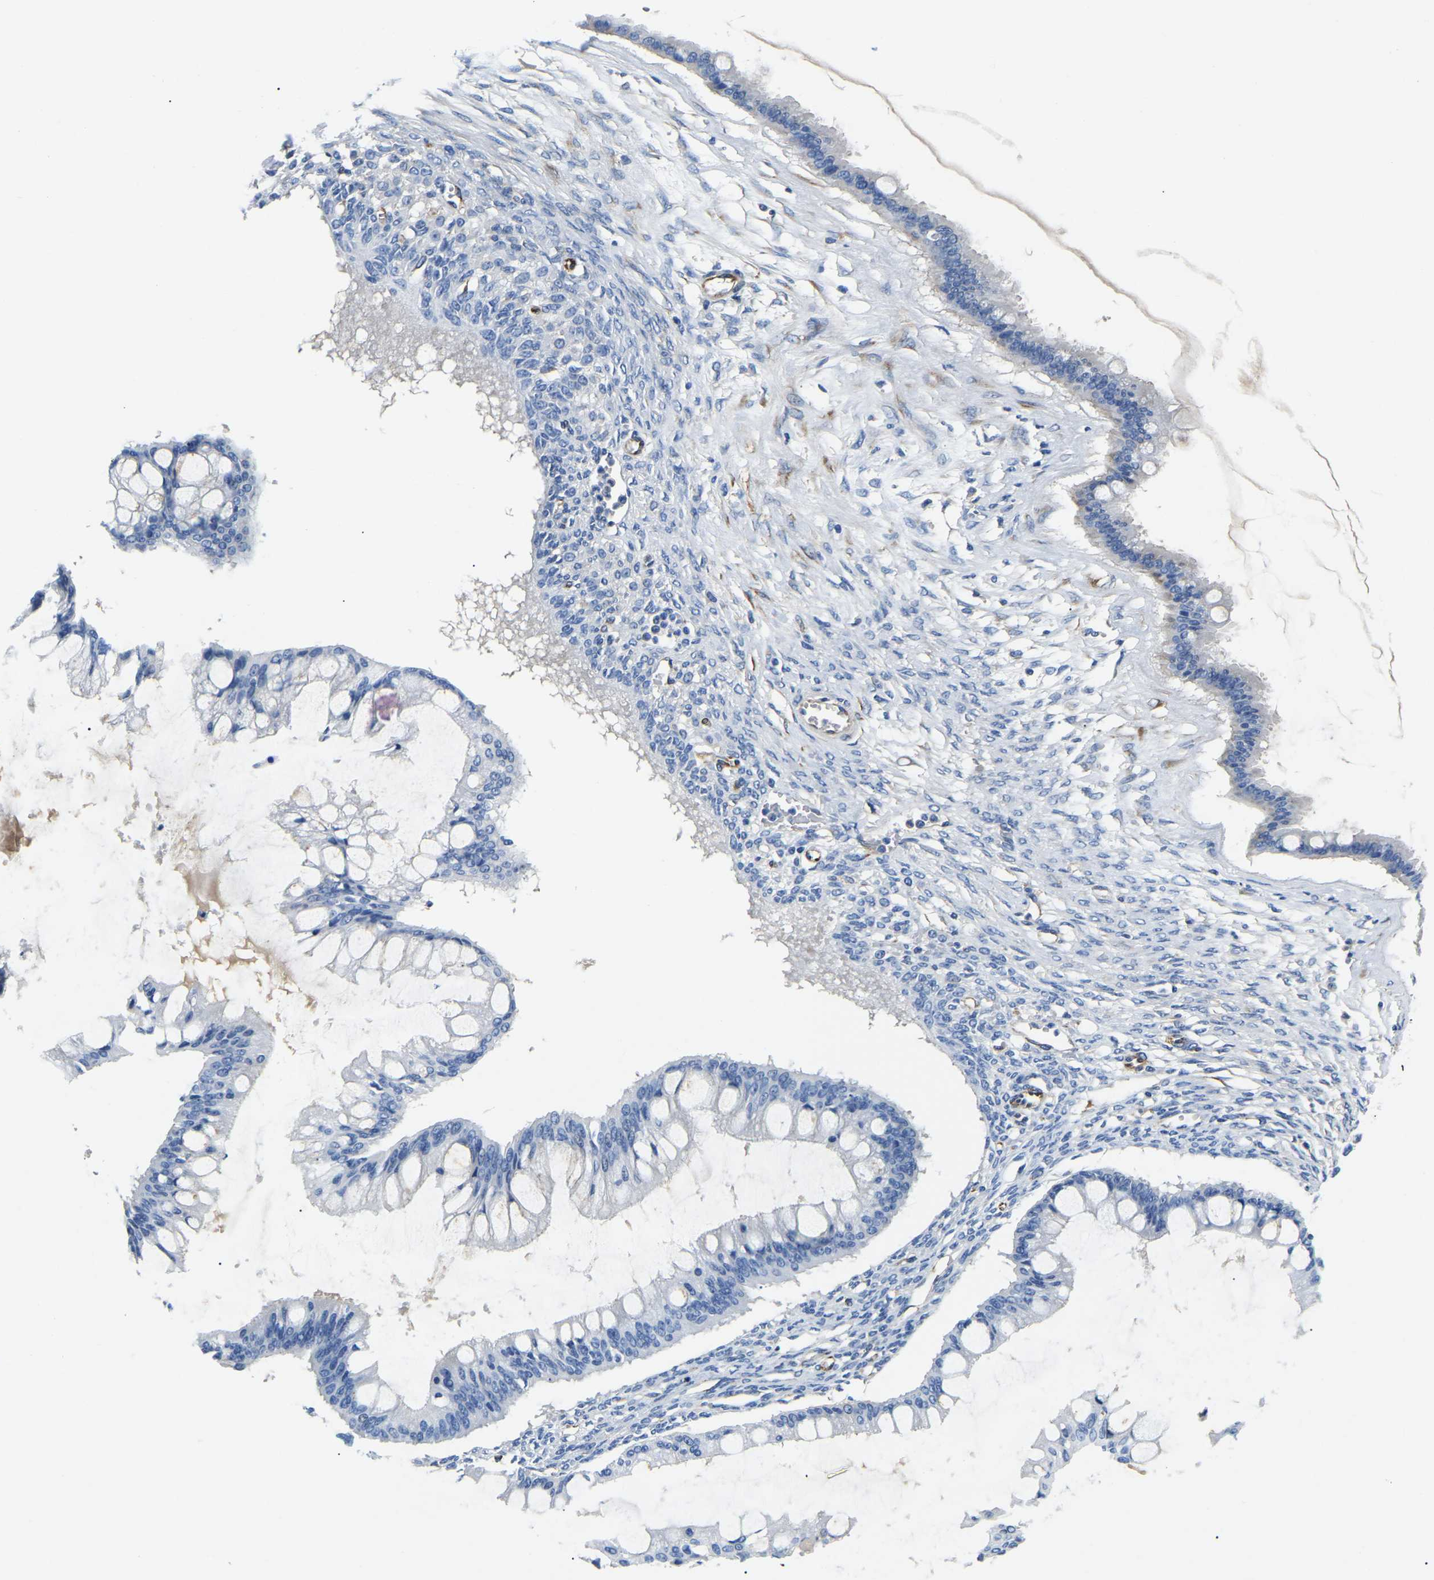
{"staining": {"intensity": "negative", "quantity": "none", "location": "none"}, "tissue": "ovarian cancer", "cell_type": "Tumor cells", "image_type": "cancer", "snomed": [{"axis": "morphology", "description": "Cystadenocarcinoma, mucinous, NOS"}, {"axis": "topography", "description": "Ovary"}], "caption": "A photomicrograph of mucinous cystadenocarcinoma (ovarian) stained for a protein demonstrates no brown staining in tumor cells.", "gene": "DUSP8", "patient": {"sex": "female", "age": 73}}